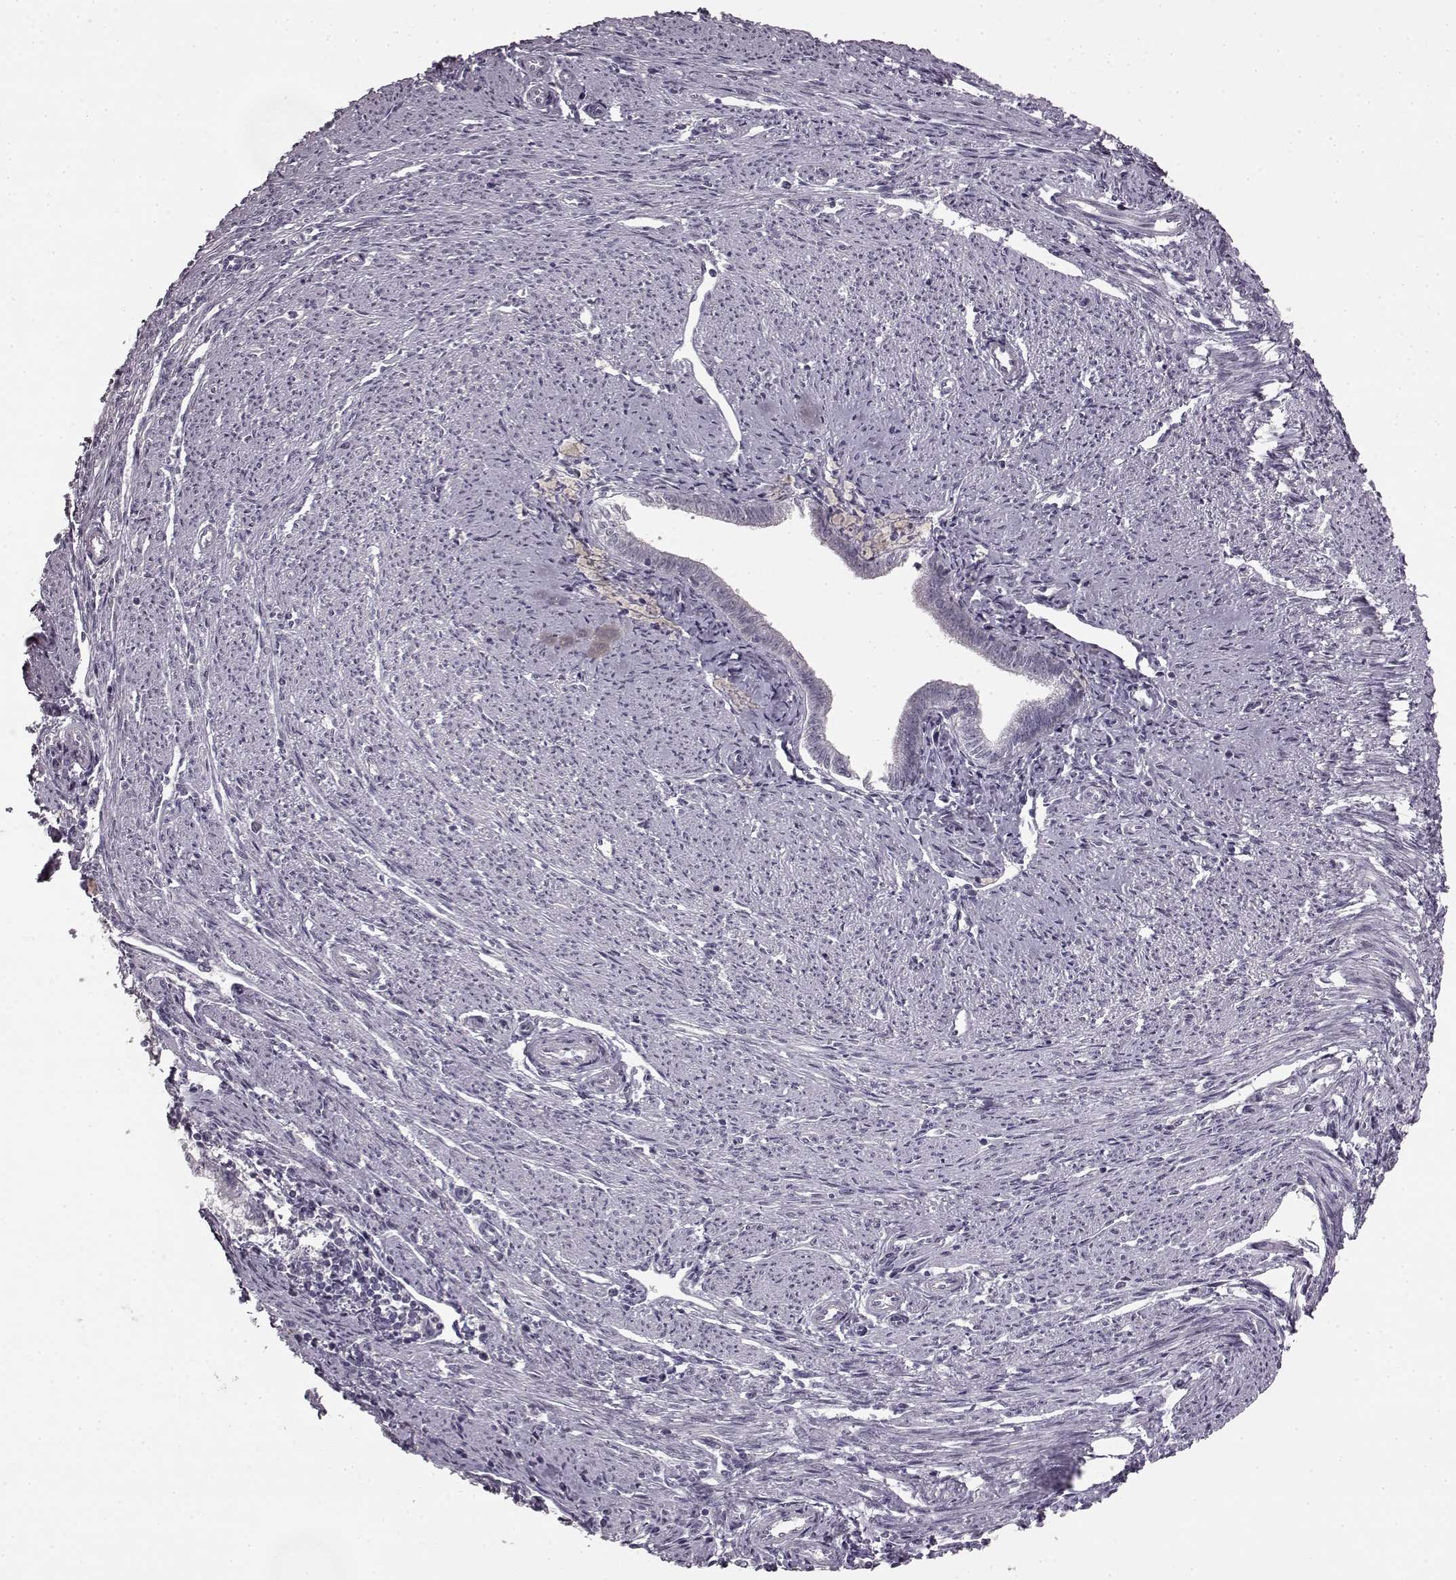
{"staining": {"intensity": "negative", "quantity": "none", "location": "none"}, "tissue": "endometrial cancer", "cell_type": "Tumor cells", "image_type": "cancer", "snomed": [{"axis": "morphology", "description": "Adenocarcinoma, NOS"}, {"axis": "topography", "description": "Endometrium"}], "caption": "Tumor cells show no significant staining in endometrial adenocarcinoma.", "gene": "LHB", "patient": {"sex": "female", "age": 79}}